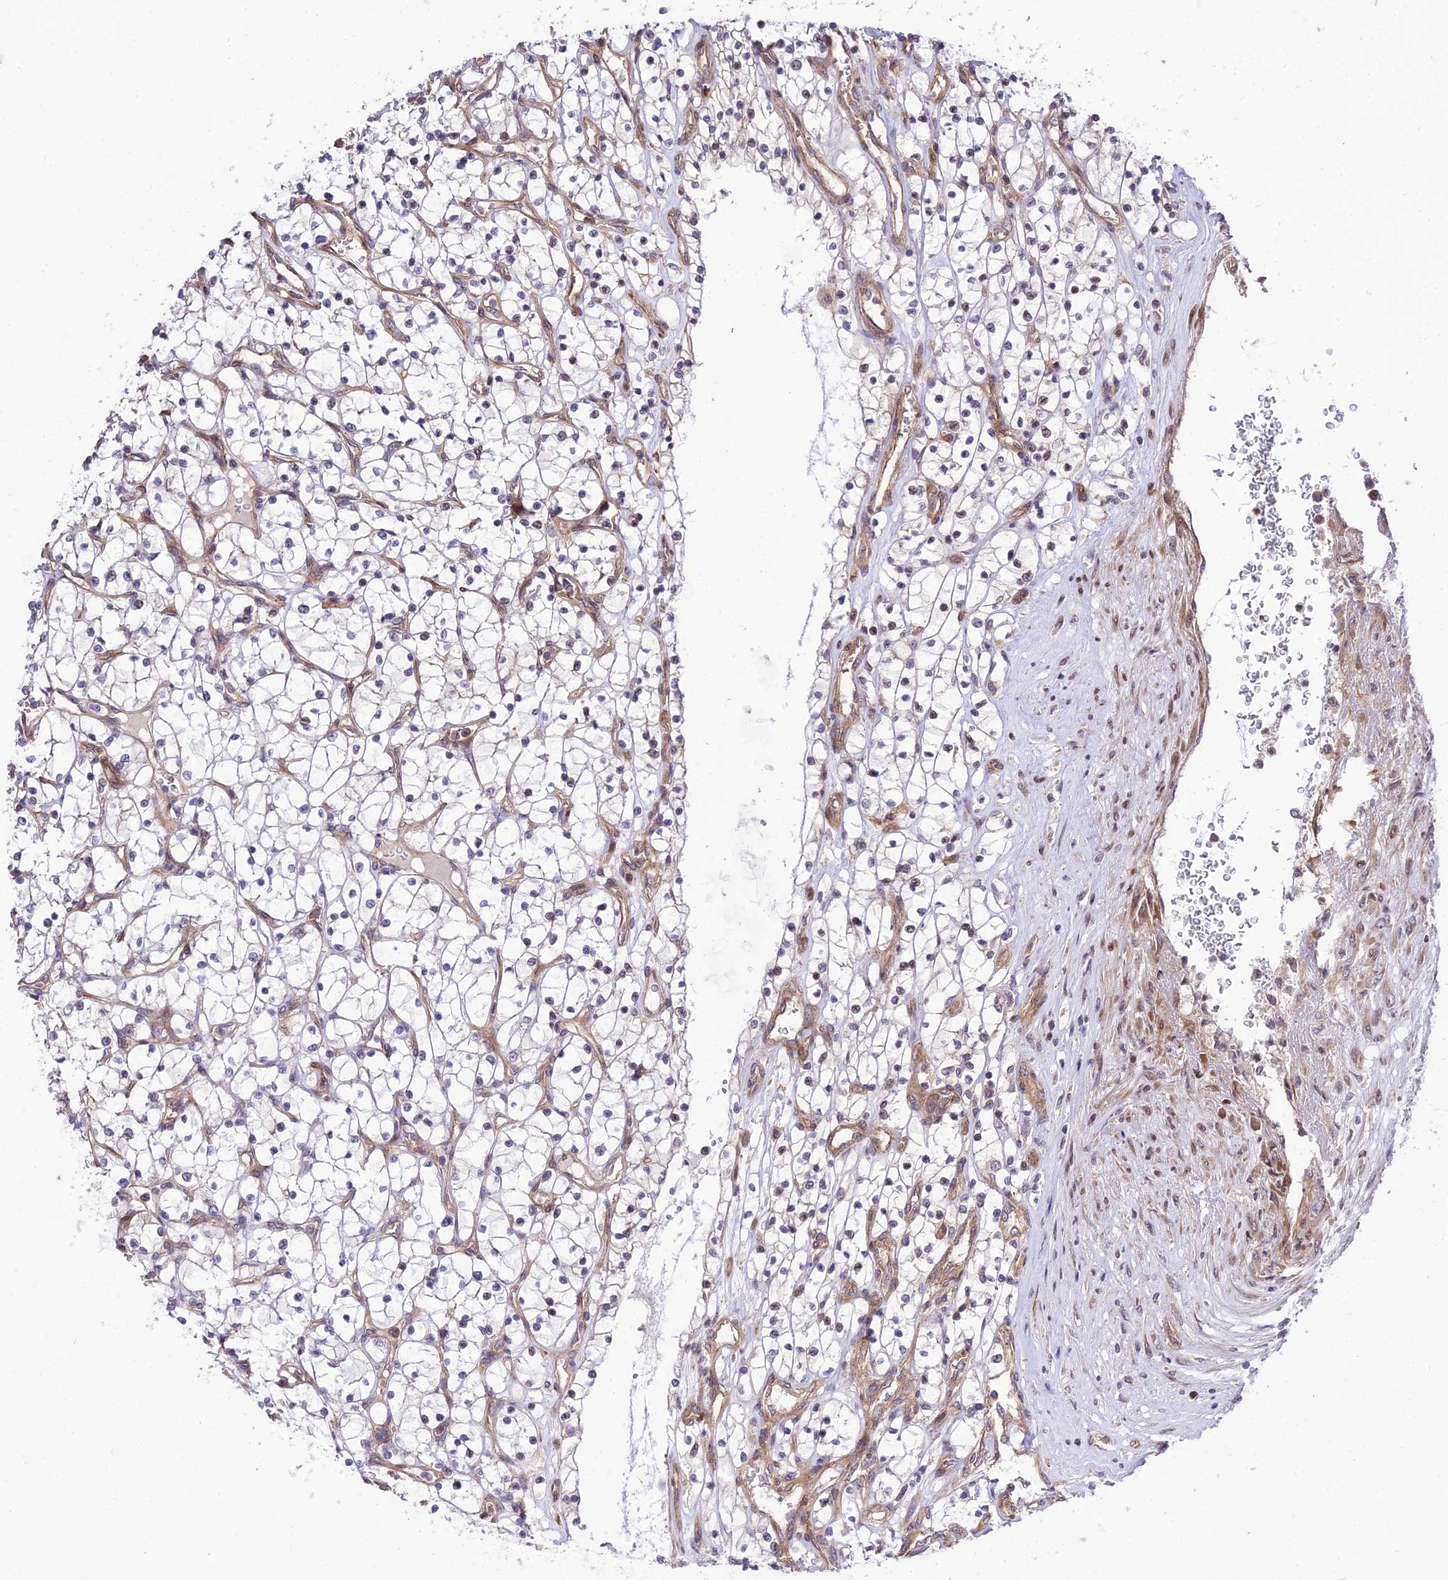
{"staining": {"intensity": "negative", "quantity": "none", "location": "none"}, "tissue": "renal cancer", "cell_type": "Tumor cells", "image_type": "cancer", "snomed": [{"axis": "morphology", "description": "Adenocarcinoma, NOS"}, {"axis": "topography", "description": "Kidney"}], "caption": "Immunohistochemistry image of renal cancer stained for a protein (brown), which shows no positivity in tumor cells.", "gene": "SMG6", "patient": {"sex": "female", "age": 69}}